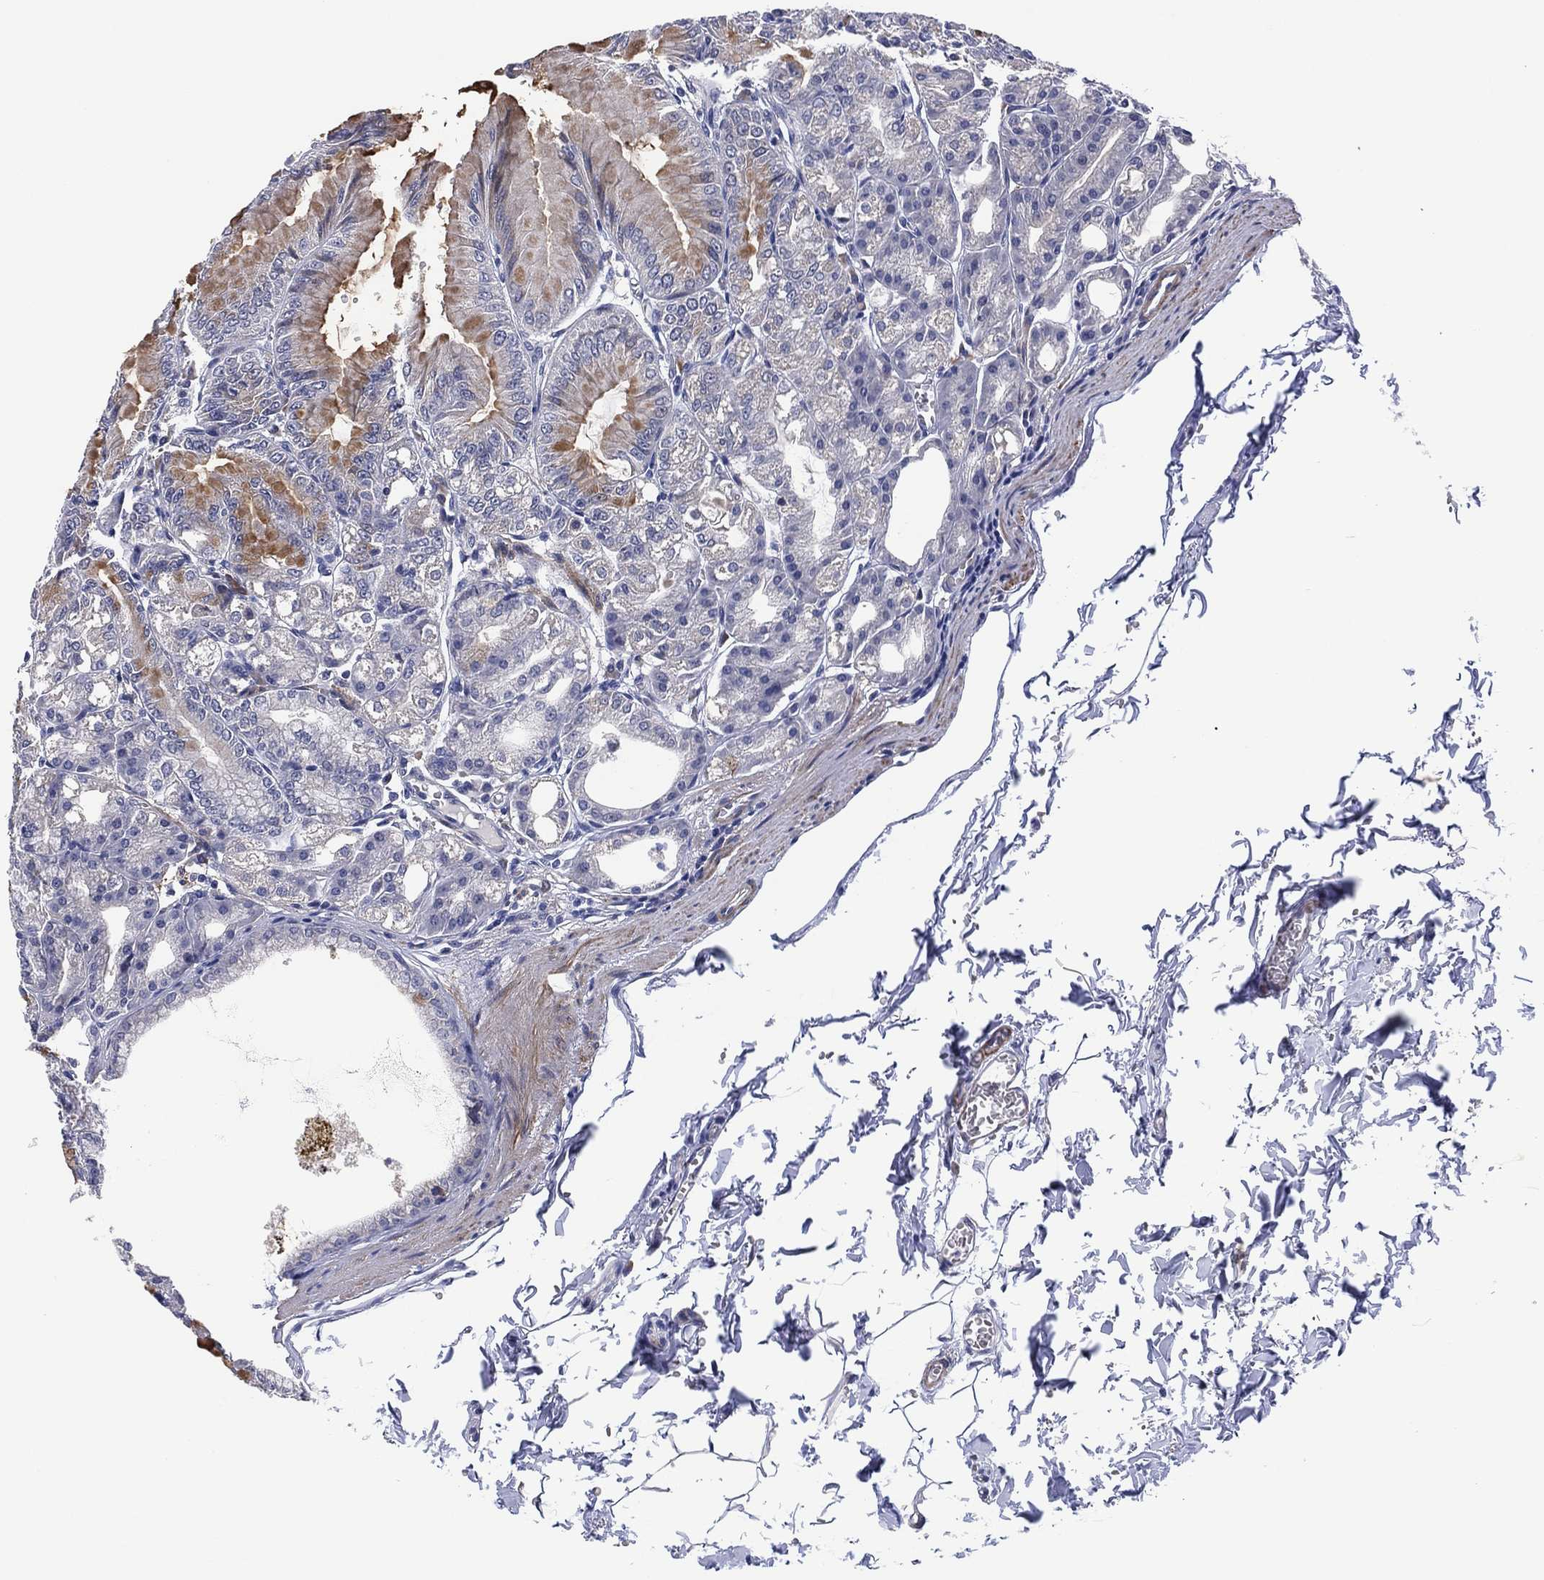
{"staining": {"intensity": "moderate", "quantity": "<25%", "location": "cytoplasmic/membranous"}, "tissue": "stomach", "cell_type": "Glandular cells", "image_type": "normal", "snomed": [{"axis": "morphology", "description": "Normal tissue, NOS"}, {"axis": "topography", "description": "Stomach"}], "caption": "Stomach stained with immunohistochemistry (IHC) displays moderate cytoplasmic/membranous staining in approximately <25% of glandular cells.", "gene": "CLIP3", "patient": {"sex": "male", "age": 71}}